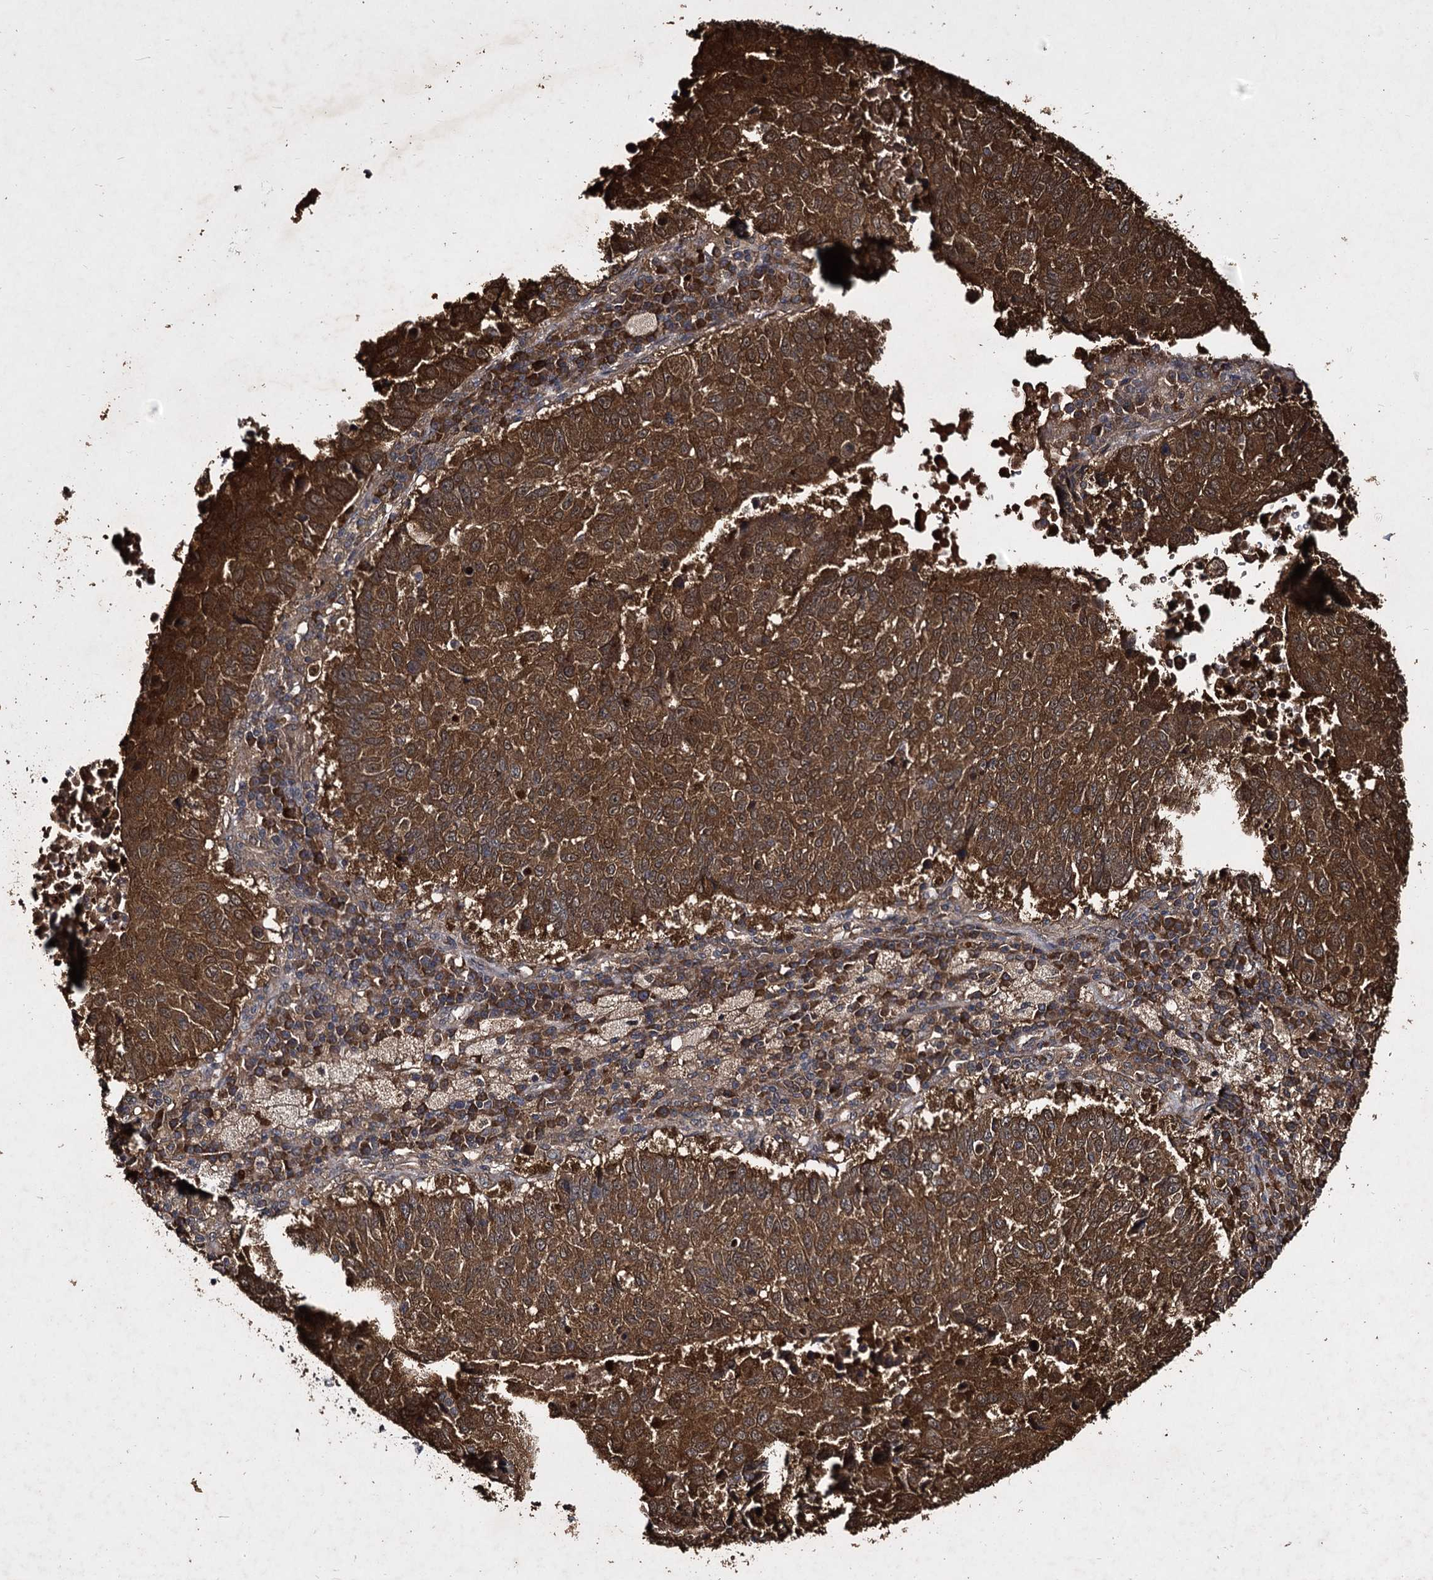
{"staining": {"intensity": "strong", "quantity": ">75%", "location": "cytoplasmic/membranous"}, "tissue": "lung cancer", "cell_type": "Tumor cells", "image_type": "cancer", "snomed": [{"axis": "morphology", "description": "Squamous cell carcinoma, NOS"}, {"axis": "topography", "description": "Lung"}], "caption": "The micrograph reveals a brown stain indicating the presence of a protein in the cytoplasmic/membranous of tumor cells in squamous cell carcinoma (lung). Nuclei are stained in blue.", "gene": "SLC46A3", "patient": {"sex": "male", "age": 73}}